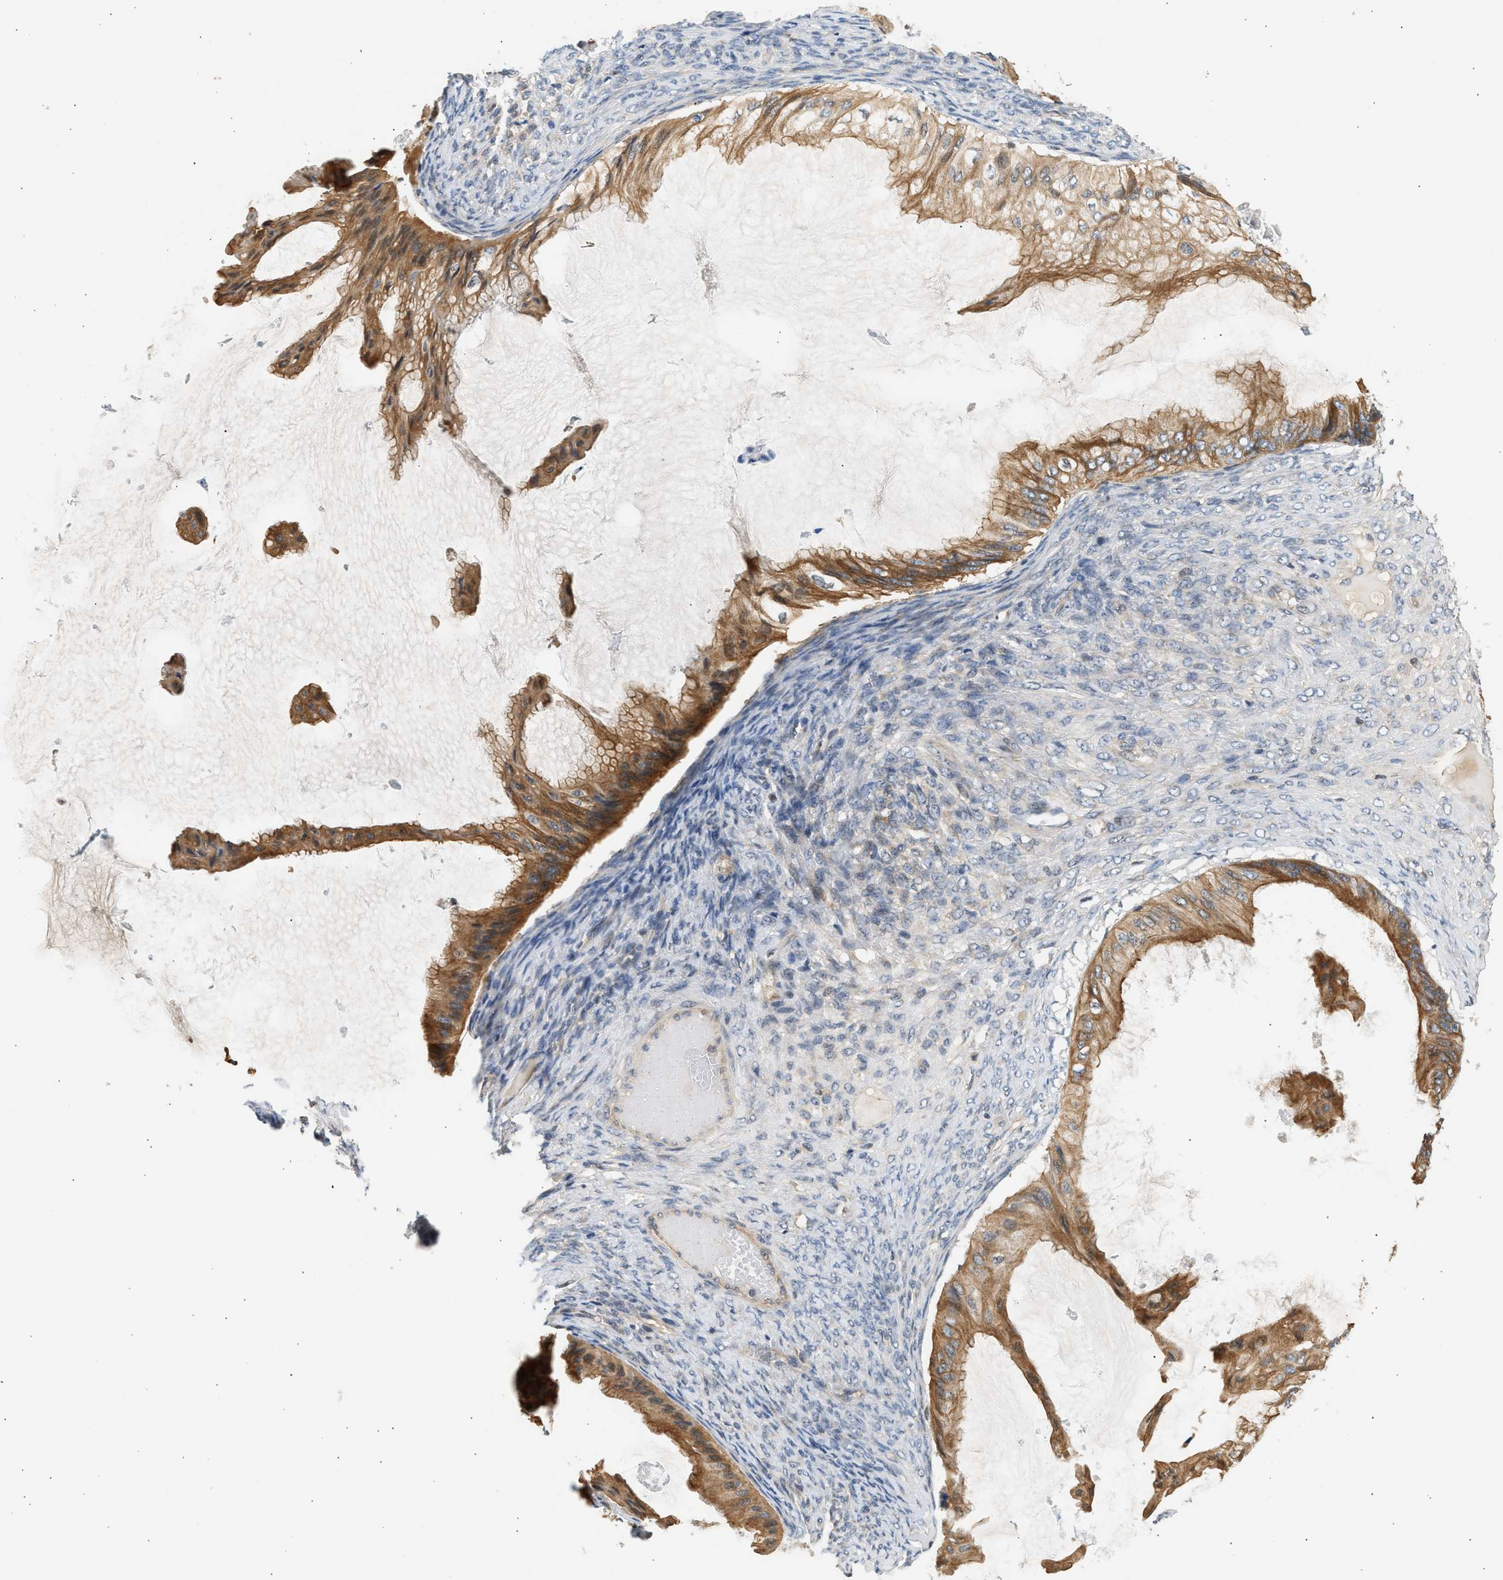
{"staining": {"intensity": "strong", "quantity": ">75%", "location": "cytoplasmic/membranous"}, "tissue": "ovarian cancer", "cell_type": "Tumor cells", "image_type": "cancer", "snomed": [{"axis": "morphology", "description": "Cystadenocarcinoma, mucinous, NOS"}, {"axis": "topography", "description": "Ovary"}], "caption": "Immunohistochemistry photomicrograph of neoplastic tissue: human ovarian cancer (mucinous cystadenocarcinoma) stained using immunohistochemistry exhibits high levels of strong protein expression localized specifically in the cytoplasmic/membranous of tumor cells, appearing as a cytoplasmic/membranous brown color.", "gene": "WDR31", "patient": {"sex": "female", "age": 61}}